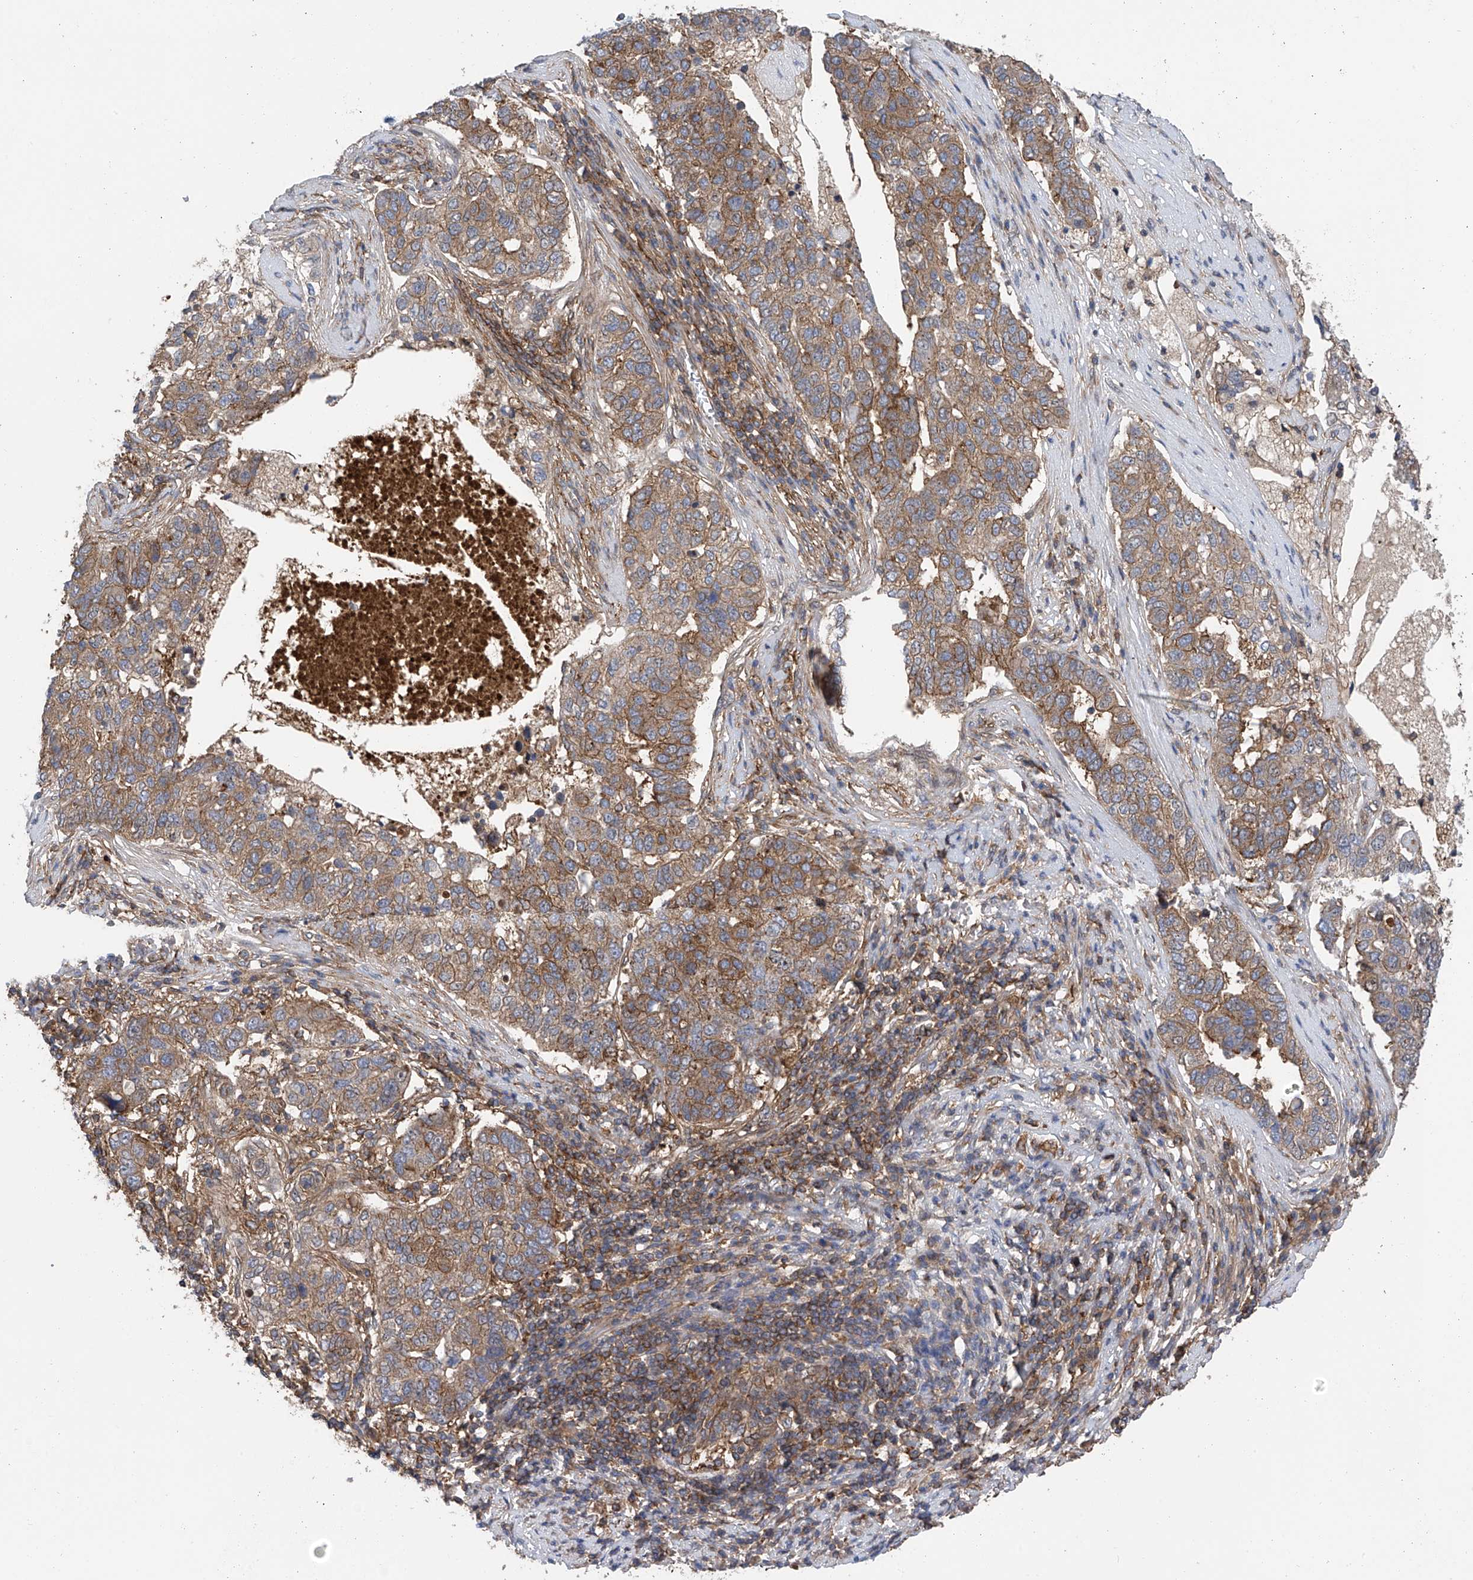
{"staining": {"intensity": "moderate", "quantity": ">75%", "location": "cytoplasmic/membranous"}, "tissue": "pancreatic cancer", "cell_type": "Tumor cells", "image_type": "cancer", "snomed": [{"axis": "morphology", "description": "Adenocarcinoma, NOS"}, {"axis": "topography", "description": "Pancreas"}], "caption": "Adenocarcinoma (pancreatic) stained for a protein exhibits moderate cytoplasmic/membranous positivity in tumor cells.", "gene": "CHPF", "patient": {"sex": "female", "age": 61}}